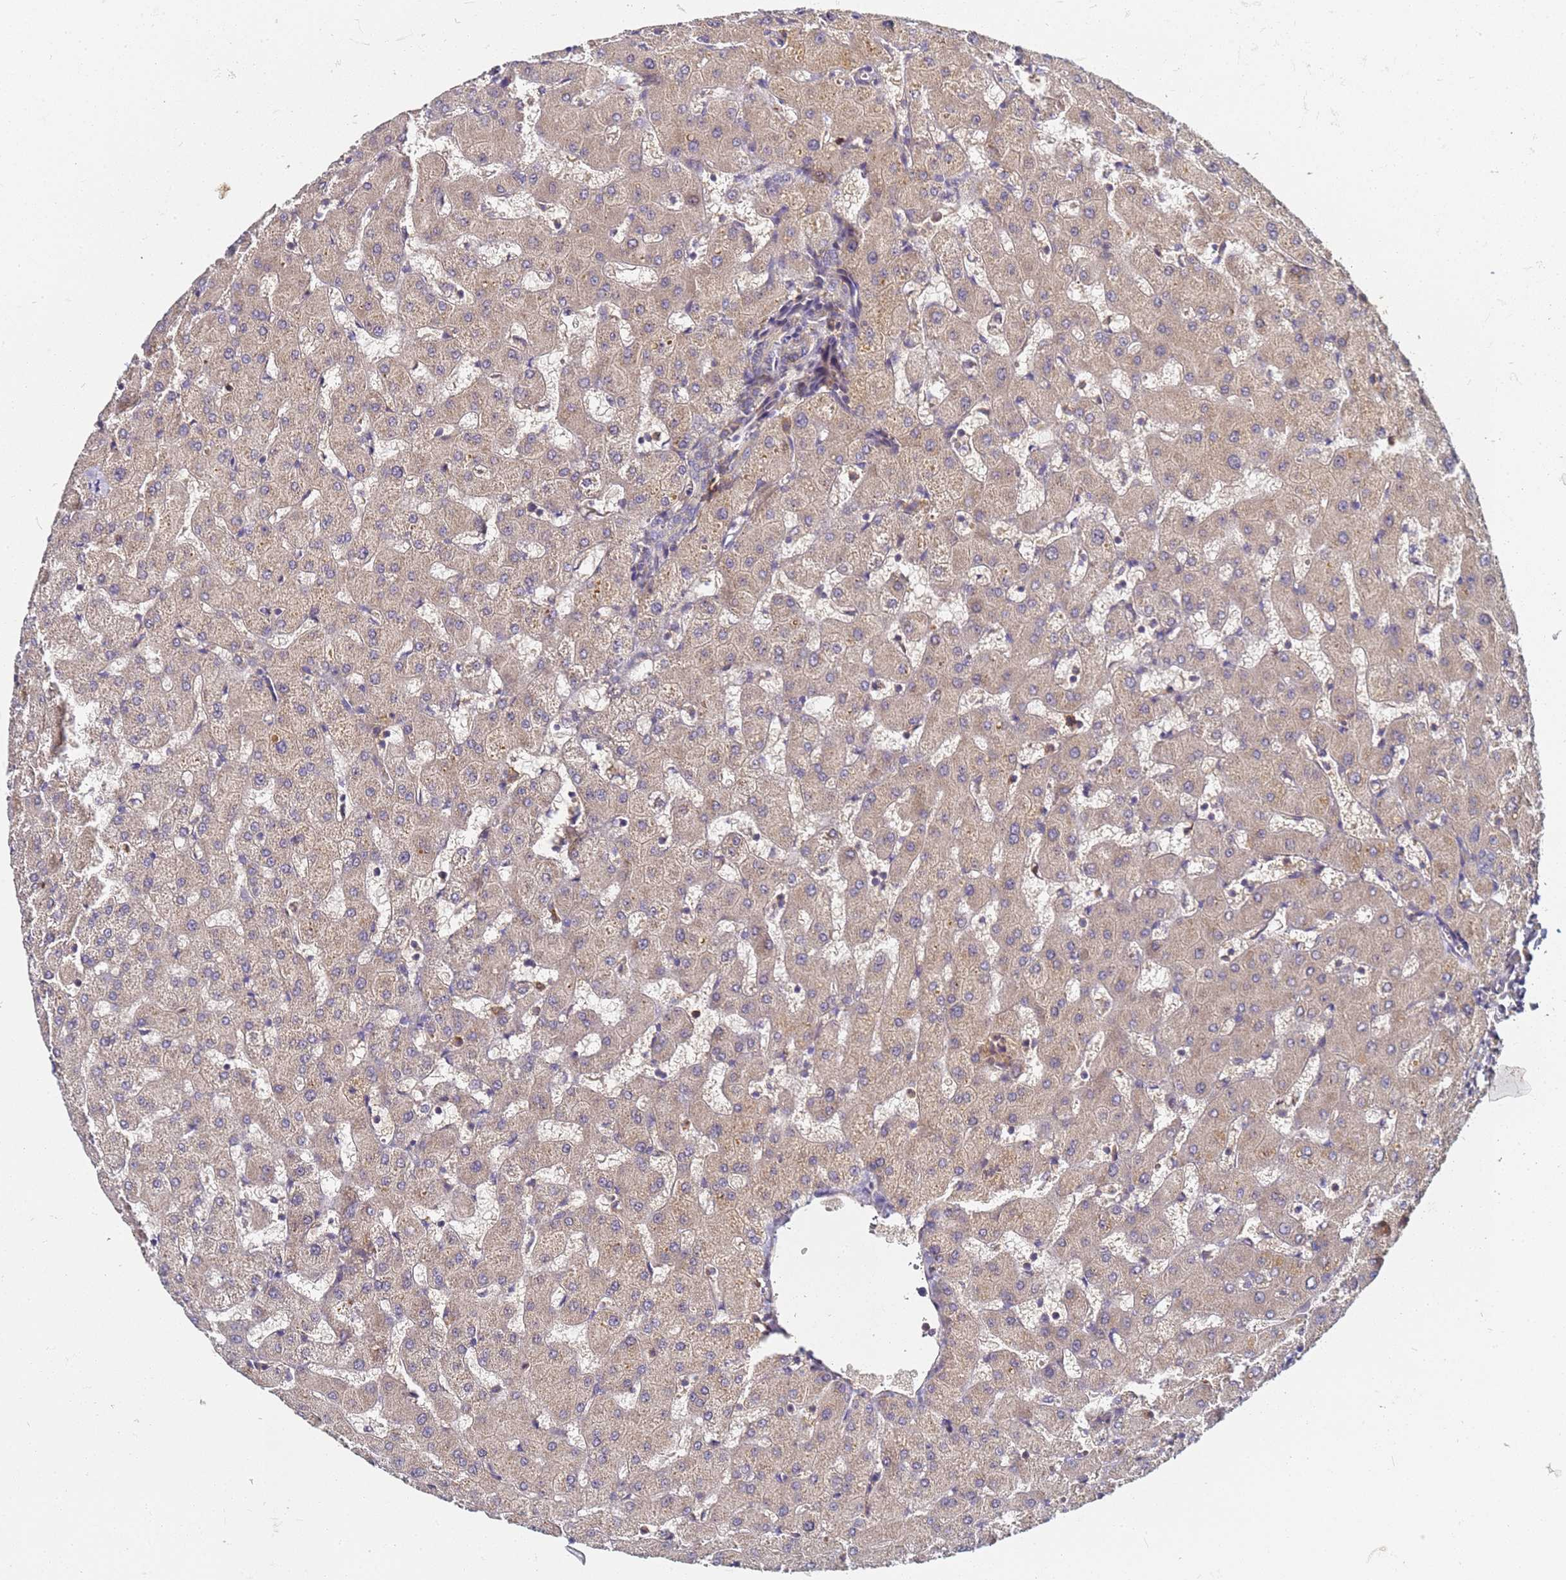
{"staining": {"intensity": "negative", "quantity": "none", "location": "none"}, "tissue": "liver", "cell_type": "Cholangiocytes", "image_type": "normal", "snomed": [{"axis": "morphology", "description": "Normal tissue, NOS"}, {"axis": "topography", "description": "Liver"}], "caption": "This is a histopathology image of immunohistochemistry staining of benign liver, which shows no positivity in cholangiocytes. (DAB (3,3'-diaminobenzidine) immunohistochemistry (IHC) with hematoxylin counter stain).", "gene": "LRRC69", "patient": {"sex": "female", "age": 63}}